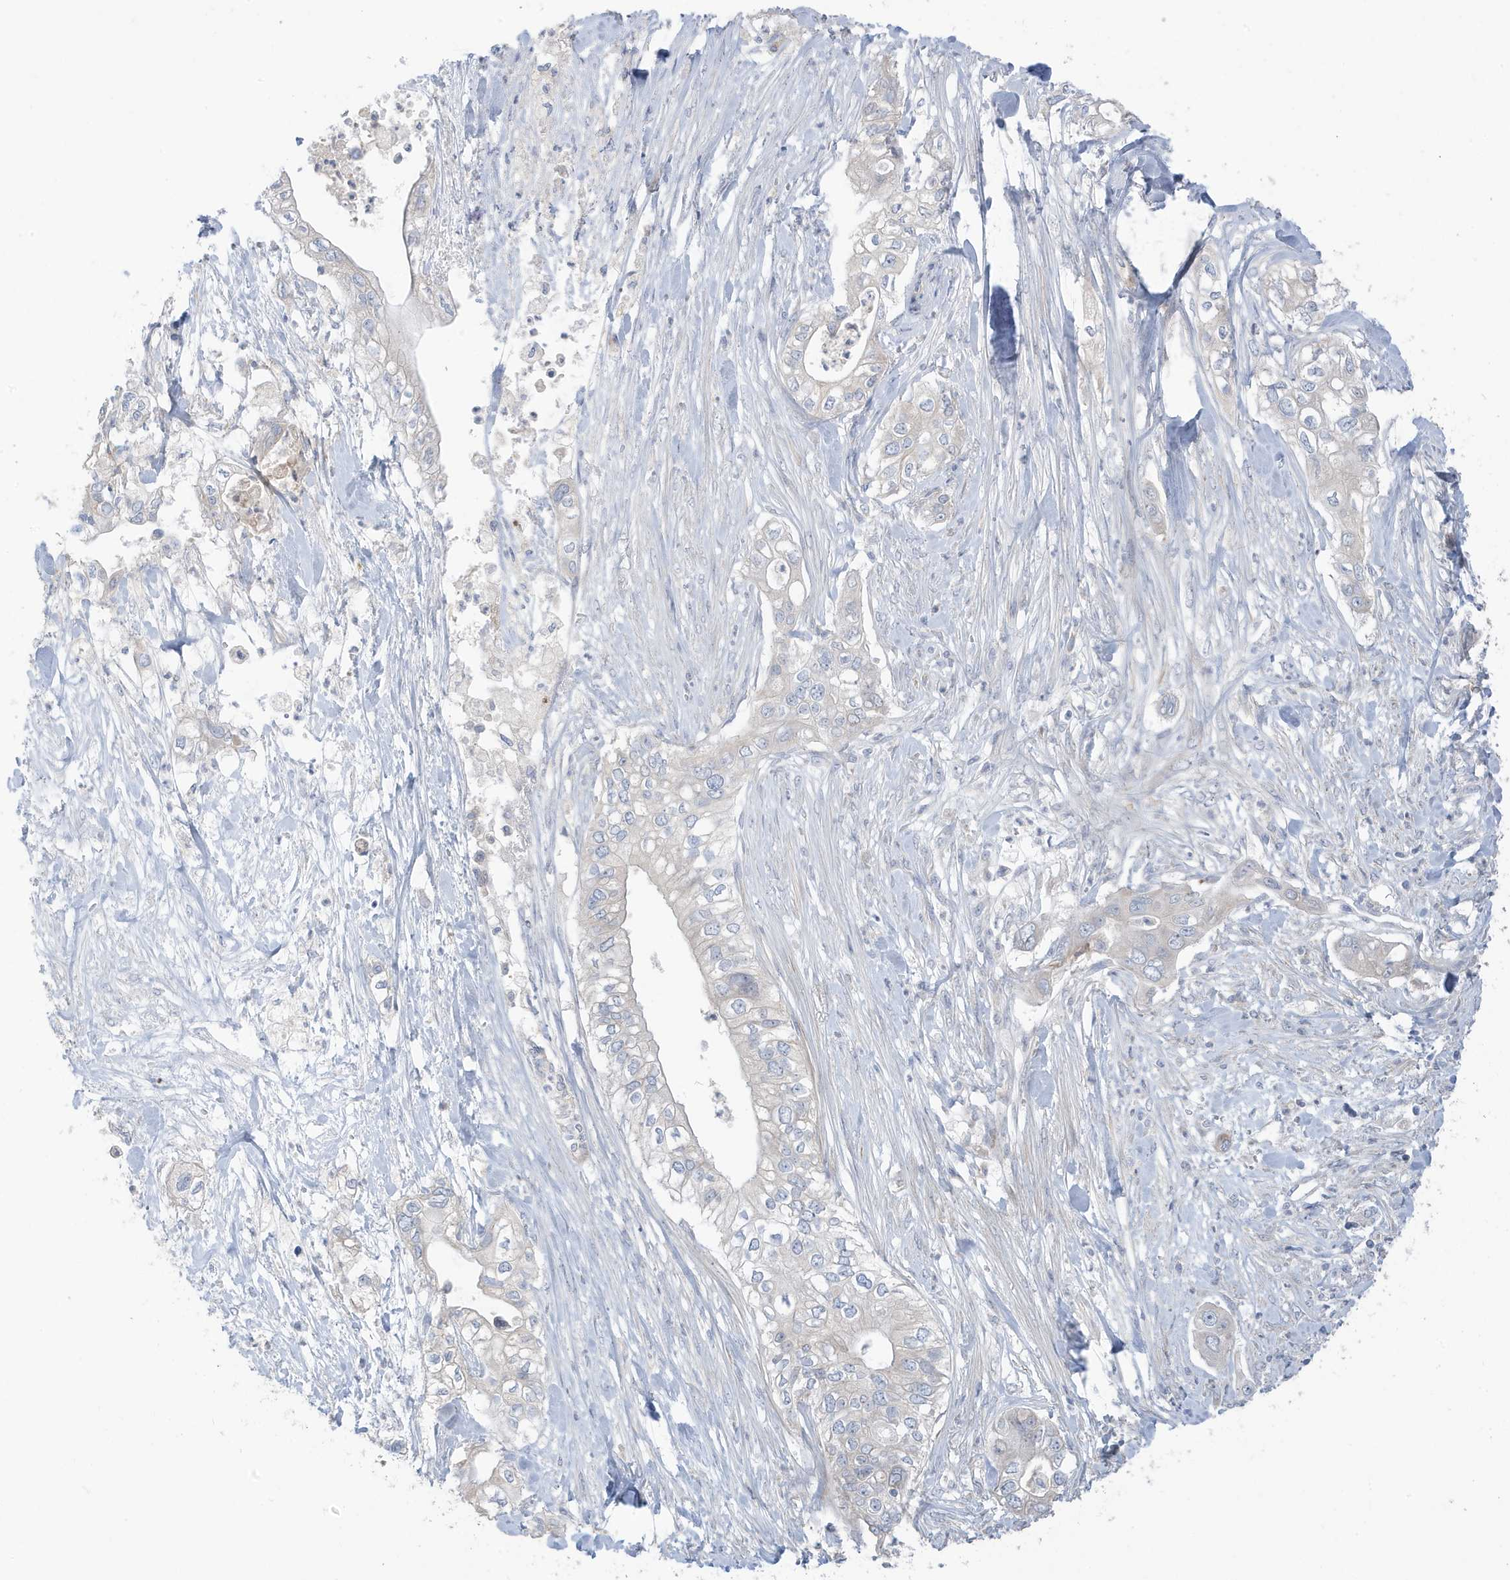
{"staining": {"intensity": "negative", "quantity": "none", "location": "none"}, "tissue": "pancreatic cancer", "cell_type": "Tumor cells", "image_type": "cancer", "snomed": [{"axis": "morphology", "description": "Adenocarcinoma, NOS"}, {"axis": "topography", "description": "Pancreas"}], "caption": "Immunohistochemistry (IHC) photomicrograph of neoplastic tissue: pancreatic cancer stained with DAB (3,3'-diaminobenzidine) shows no significant protein staining in tumor cells. (Stains: DAB (3,3'-diaminobenzidine) immunohistochemistry with hematoxylin counter stain, Microscopy: brightfield microscopy at high magnification).", "gene": "ATP13A5", "patient": {"sex": "female", "age": 78}}